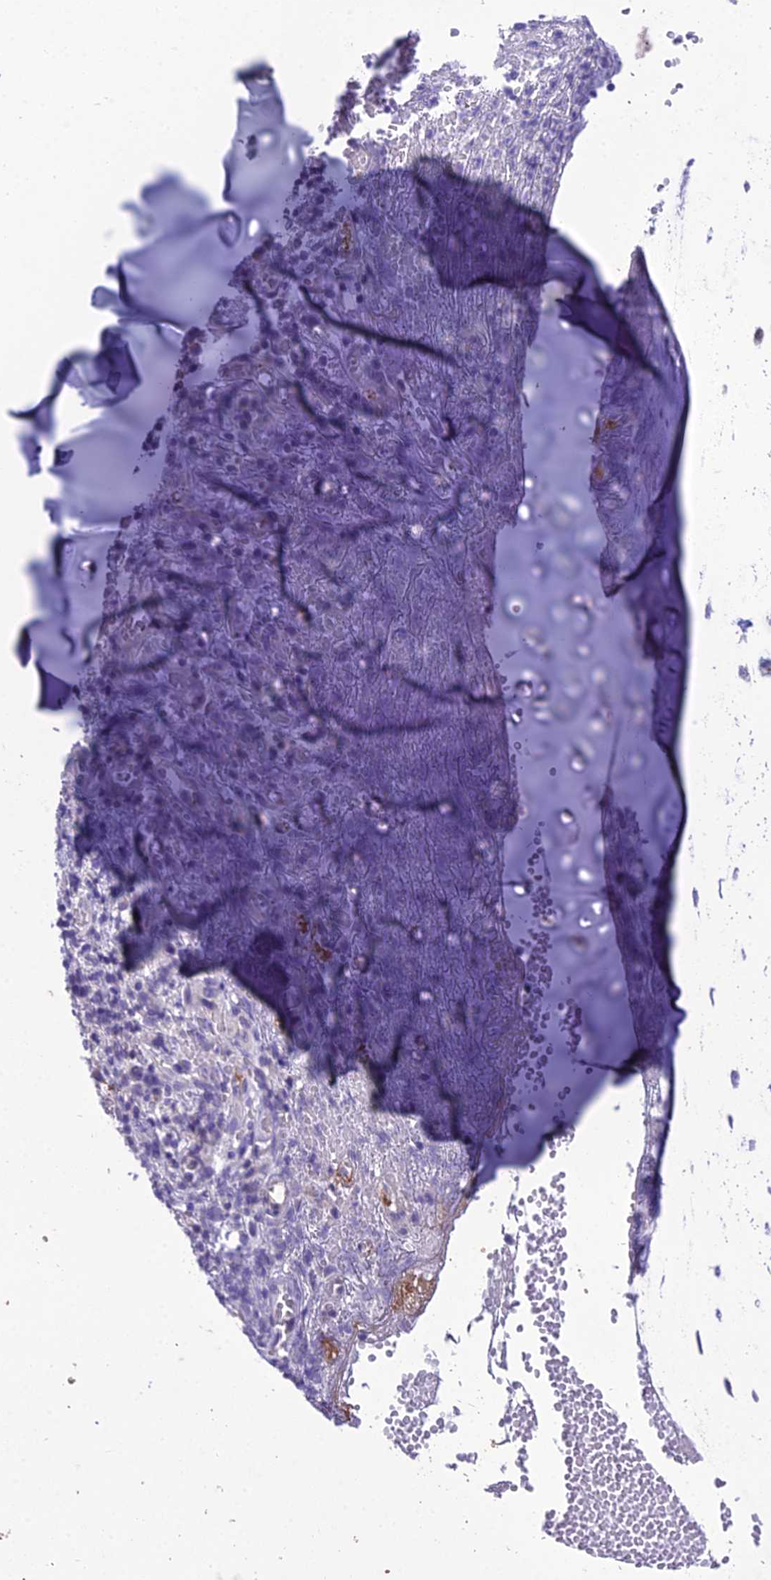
{"staining": {"intensity": "negative", "quantity": "none", "location": "none"}, "tissue": "soft tissue", "cell_type": "Chondrocytes", "image_type": "normal", "snomed": [{"axis": "morphology", "description": "Normal tissue, NOS"}, {"axis": "morphology", "description": "Basal cell carcinoma"}, {"axis": "topography", "description": "Cartilage tissue"}, {"axis": "topography", "description": "Nasopharynx"}, {"axis": "topography", "description": "Oral tissue"}], "caption": "Histopathology image shows no protein expression in chondrocytes of unremarkable soft tissue.", "gene": "SCRT1", "patient": {"sex": "female", "age": 77}}